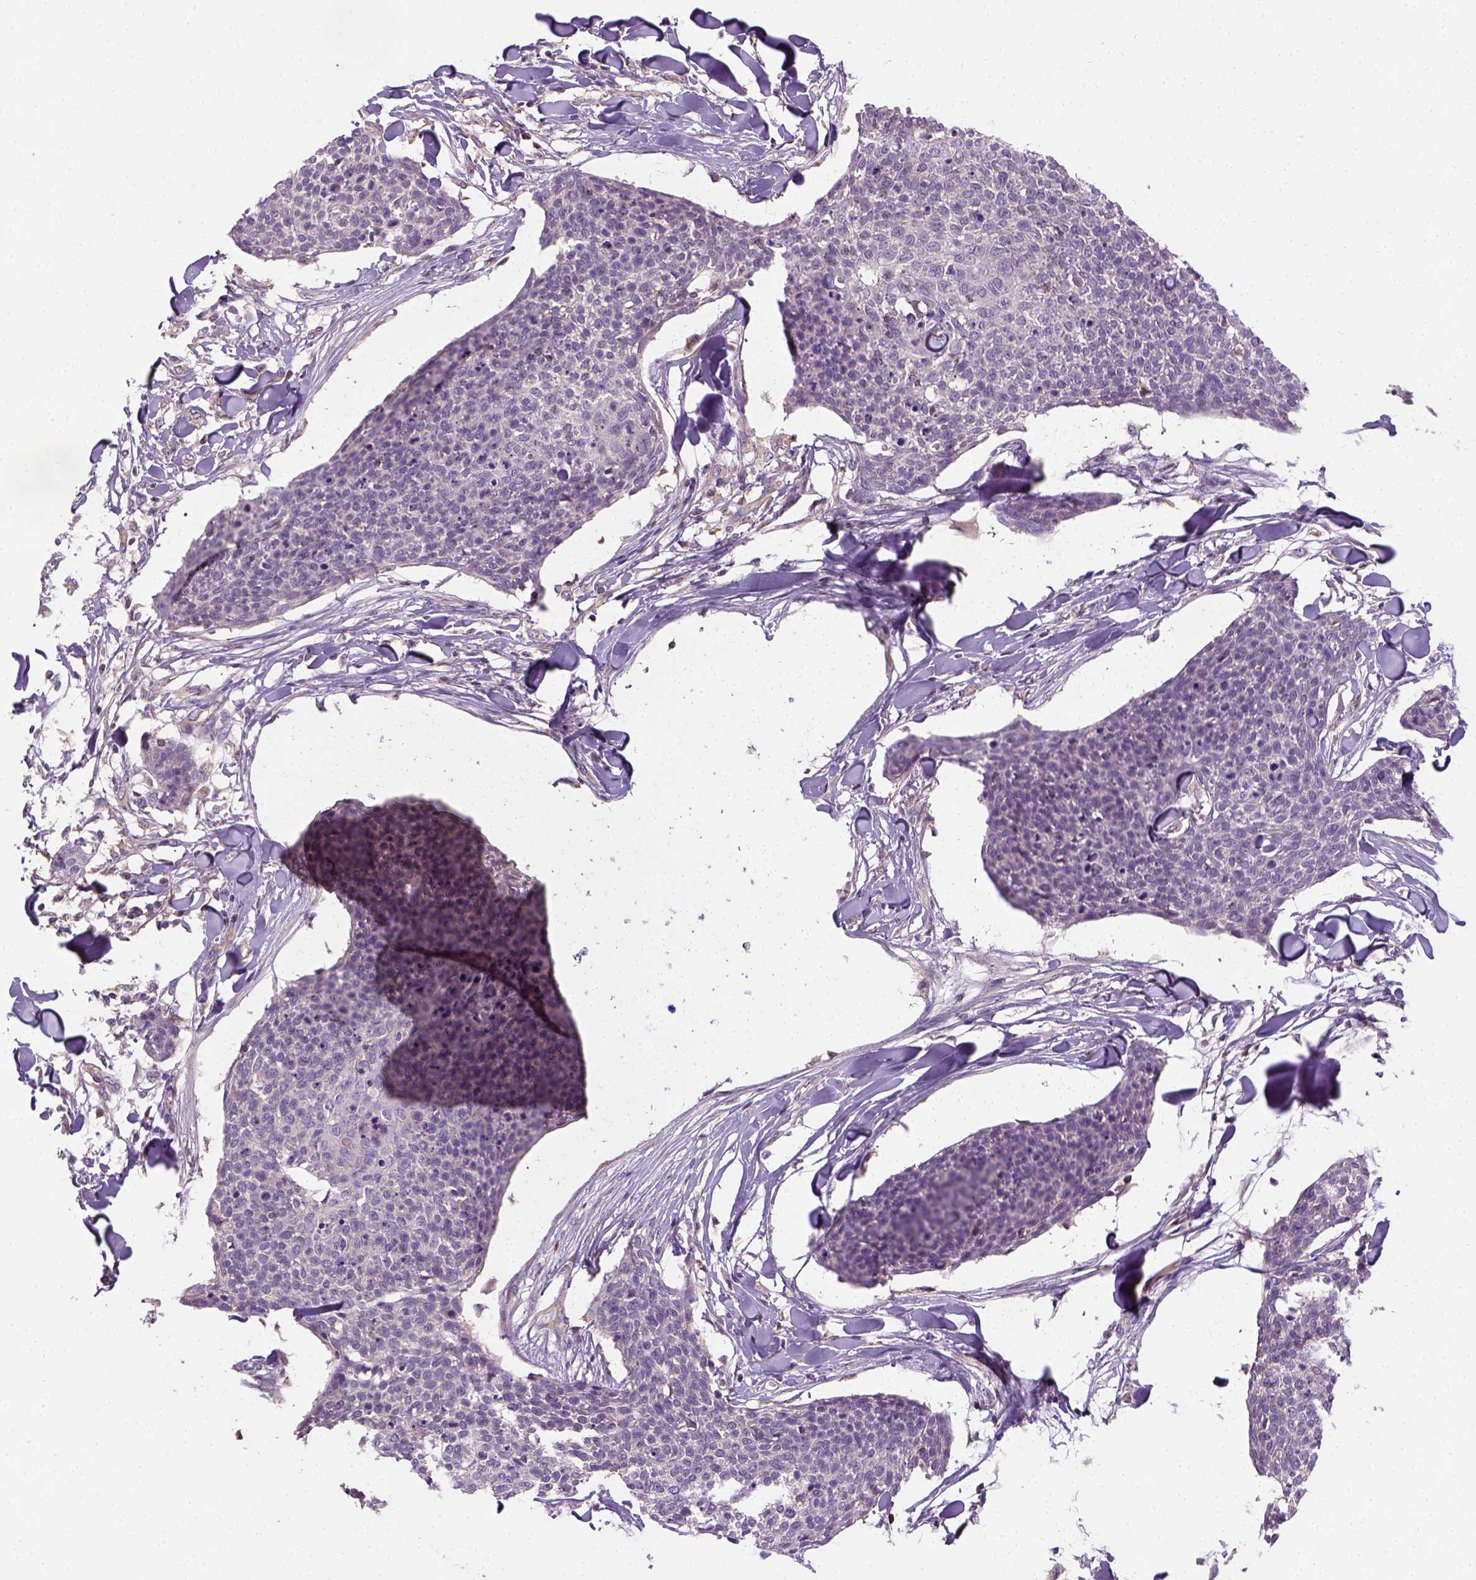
{"staining": {"intensity": "weak", "quantity": "<25%", "location": "cytoplasmic/membranous"}, "tissue": "skin cancer", "cell_type": "Tumor cells", "image_type": "cancer", "snomed": [{"axis": "morphology", "description": "Squamous cell carcinoma, NOS"}, {"axis": "topography", "description": "Skin"}, {"axis": "topography", "description": "Vulva"}], "caption": "Photomicrograph shows no protein staining in tumor cells of skin squamous cell carcinoma tissue. Brightfield microscopy of immunohistochemistry (IHC) stained with DAB (brown) and hematoxylin (blue), captured at high magnification.", "gene": "CRACR2A", "patient": {"sex": "female", "age": 75}}